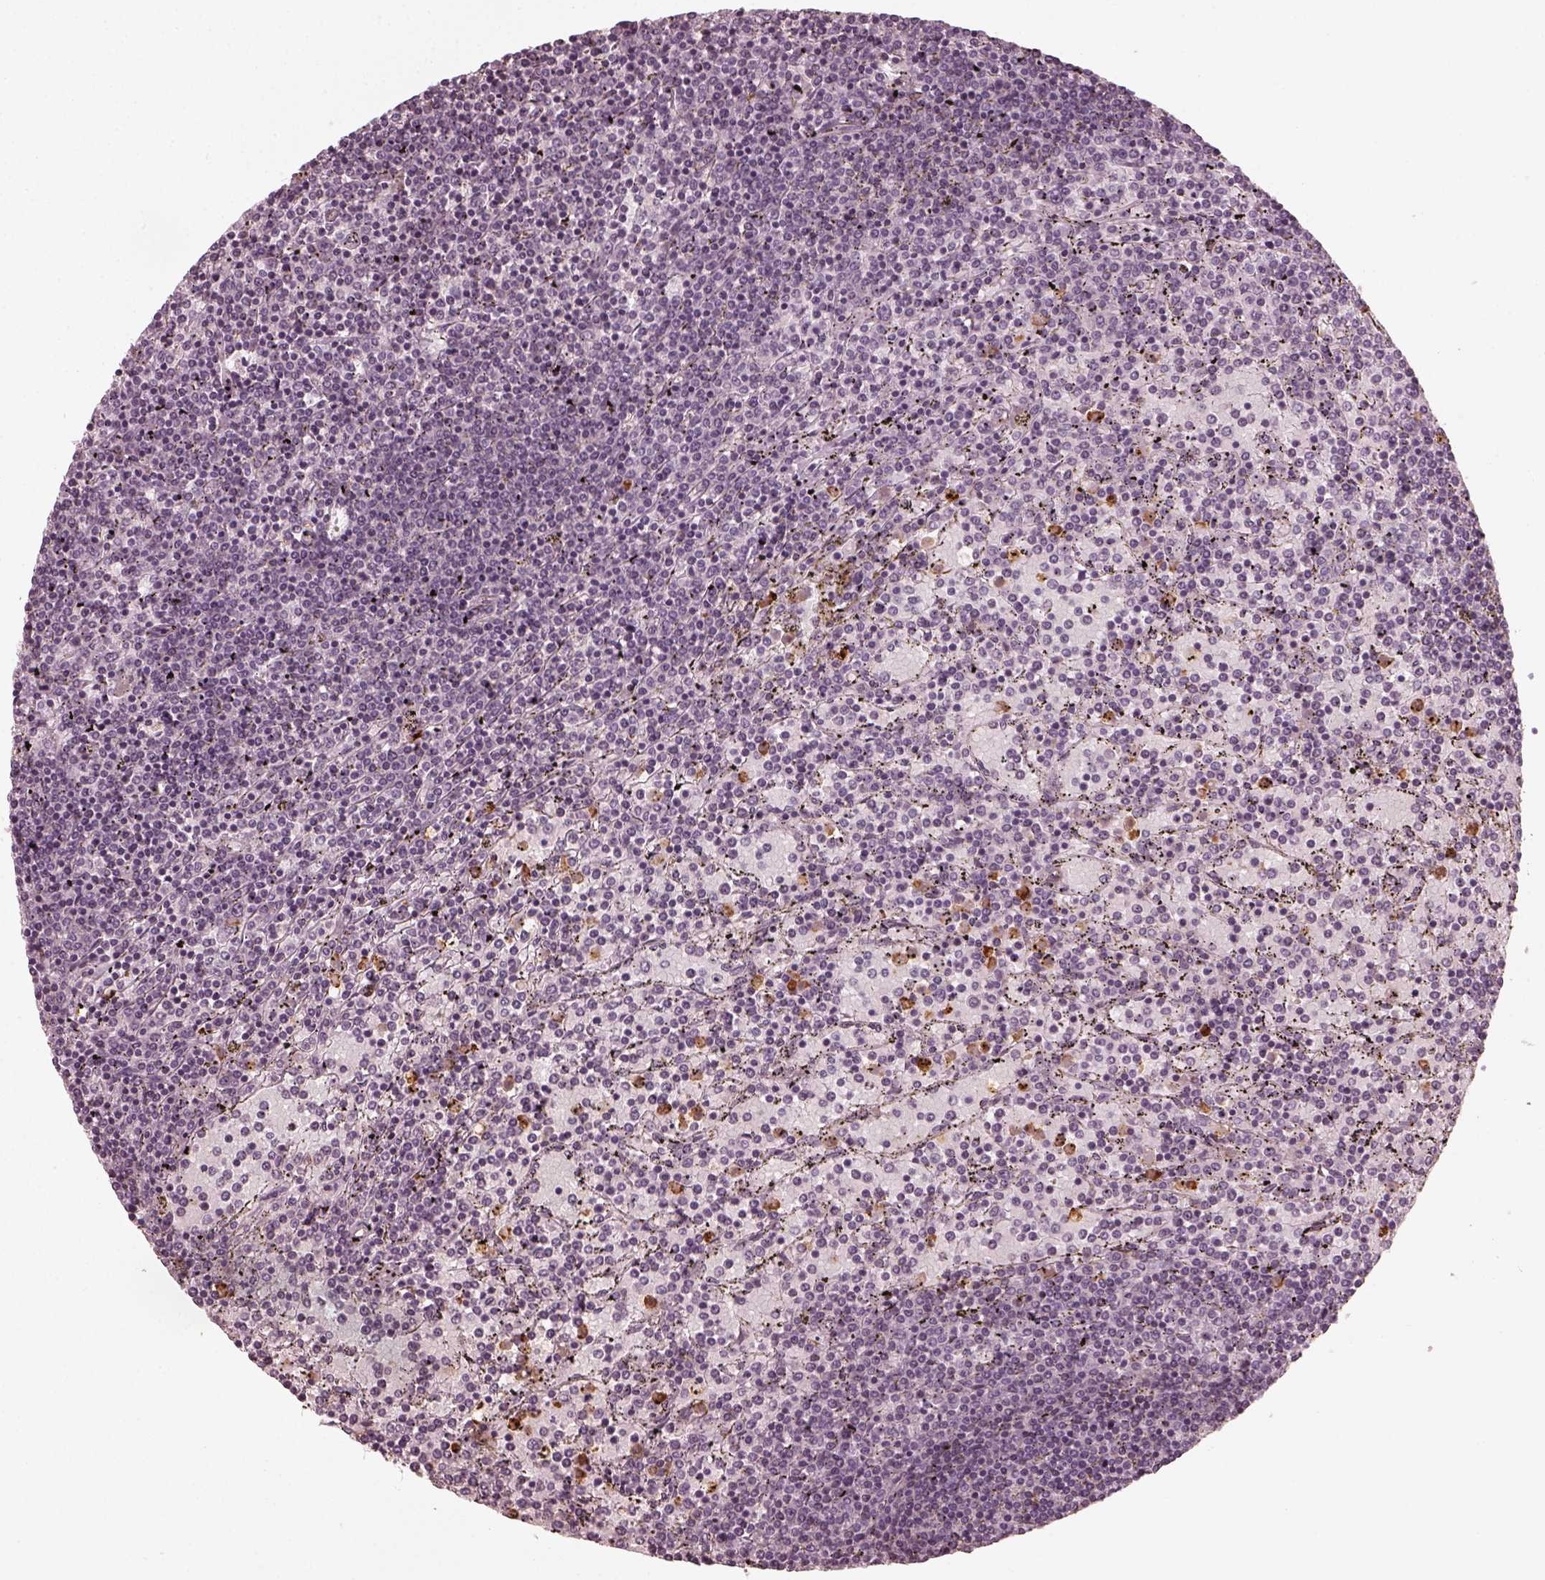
{"staining": {"intensity": "negative", "quantity": "none", "location": "none"}, "tissue": "lymphoma", "cell_type": "Tumor cells", "image_type": "cancer", "snomed": [{"axis": "morphology", "description": "Malignant lymphoma, non-Hodgkin's type, Low grade"}, {"axis": "topography", "description": "Spleen"}], "caption": "Tumor cells are negative for brown protein staining in low-grade malignant lymphoma, non-Hodgkin's type.", "gene": "CHIT1", "patient": {"sex": "female", "age": 77}}